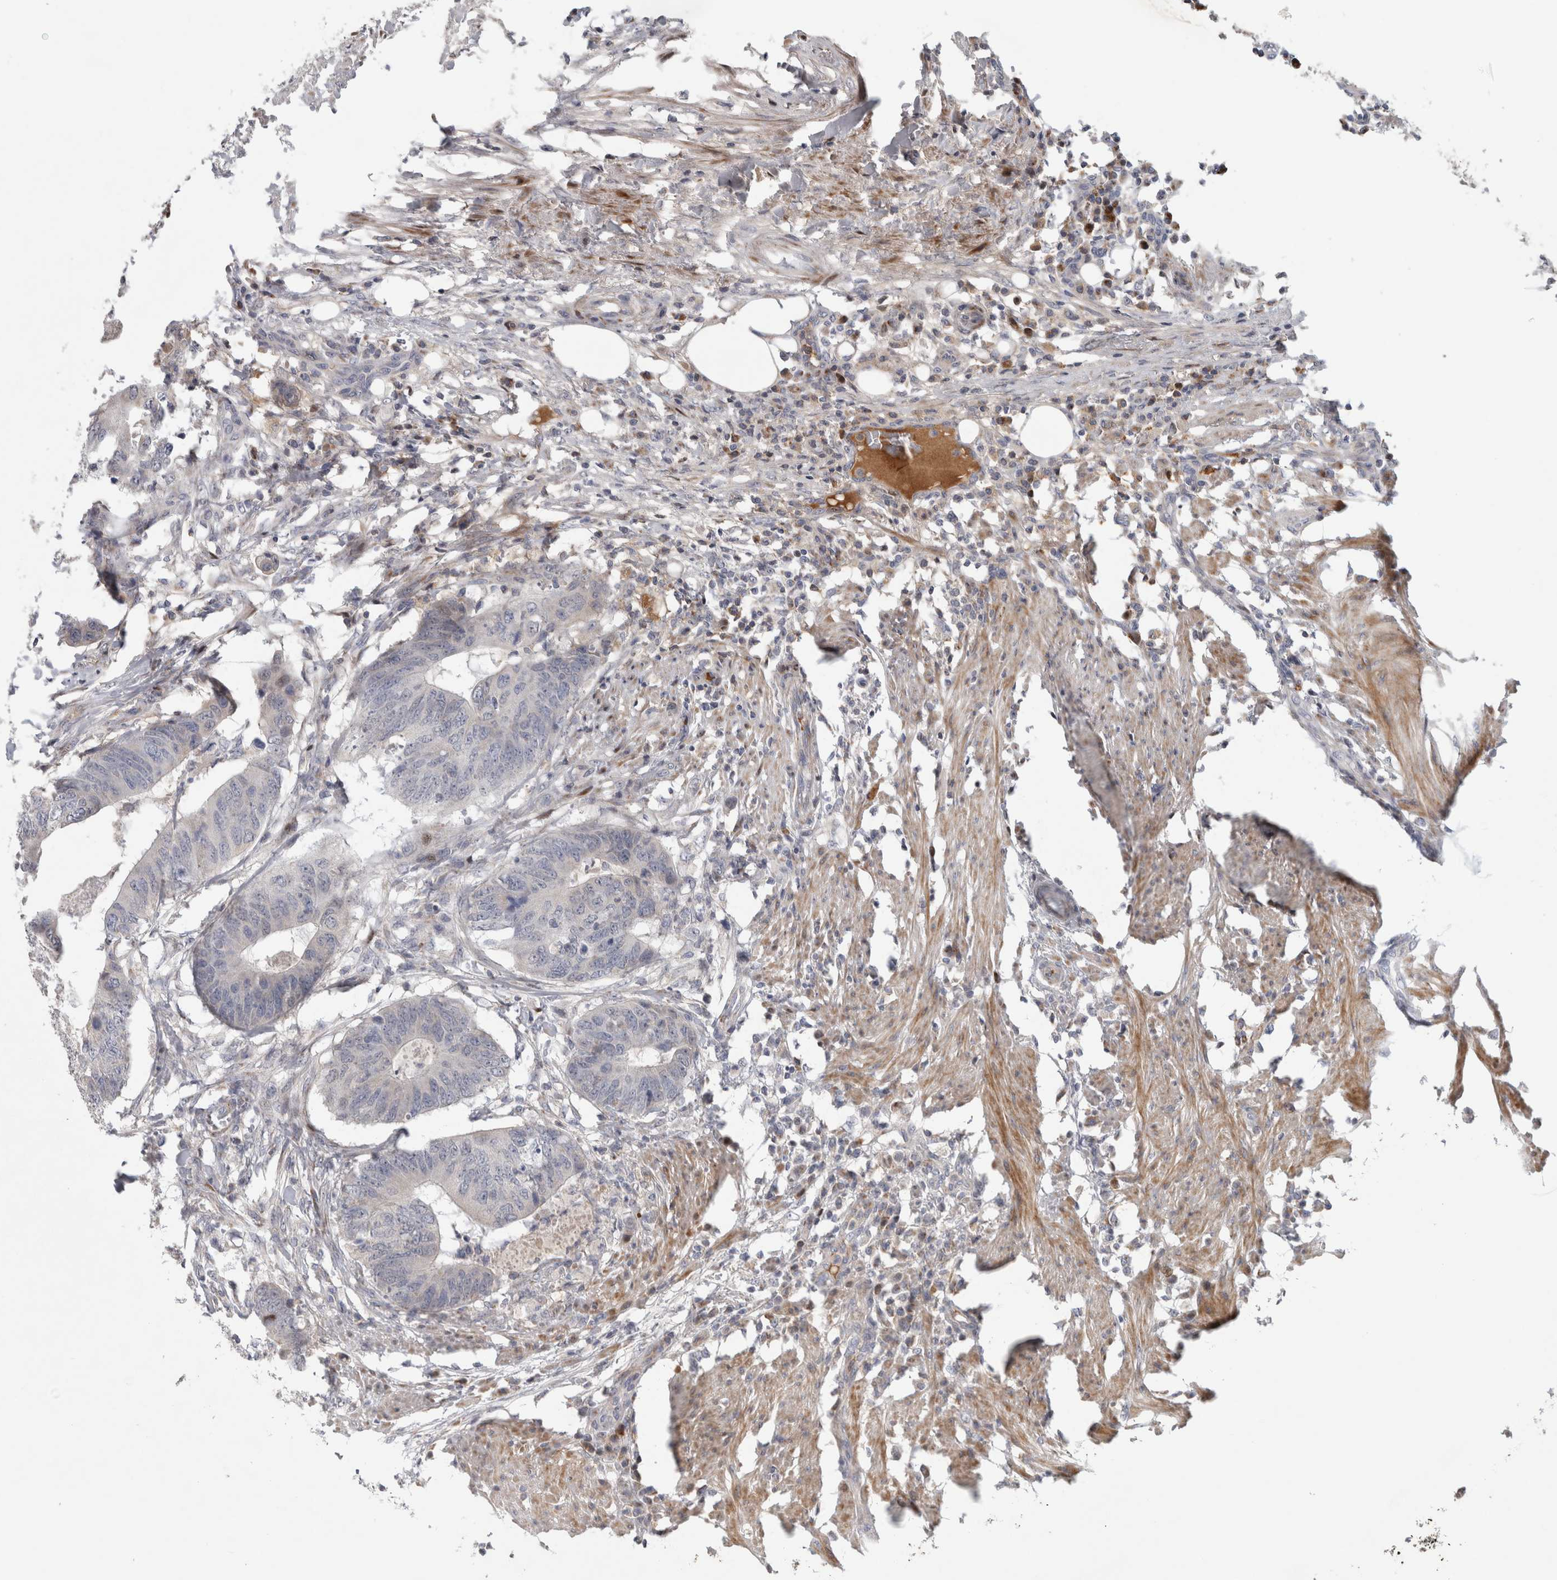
{"staining": {"intensity": "negative", "quantity": "none", "location": "none"}, "tissue": "colorectal cancer", "cell_type": "Tumor cells", "image_type": "cancer", "snomed": [{"axis": "morphology", "description": "Adenocarcinoma, NOS"}, {"axis": "topography", "description": "Colon"}], "caption": "A high-resolution photomicrograph shows immunohistochemistry (IHC) staining of adenocarcinoma (colorectal), which demonstrates no significant staining in tumor cells. Nuclei are stained in blue.", "gene": "RBM48", "patient": {"sex": "male", "age": 56}}